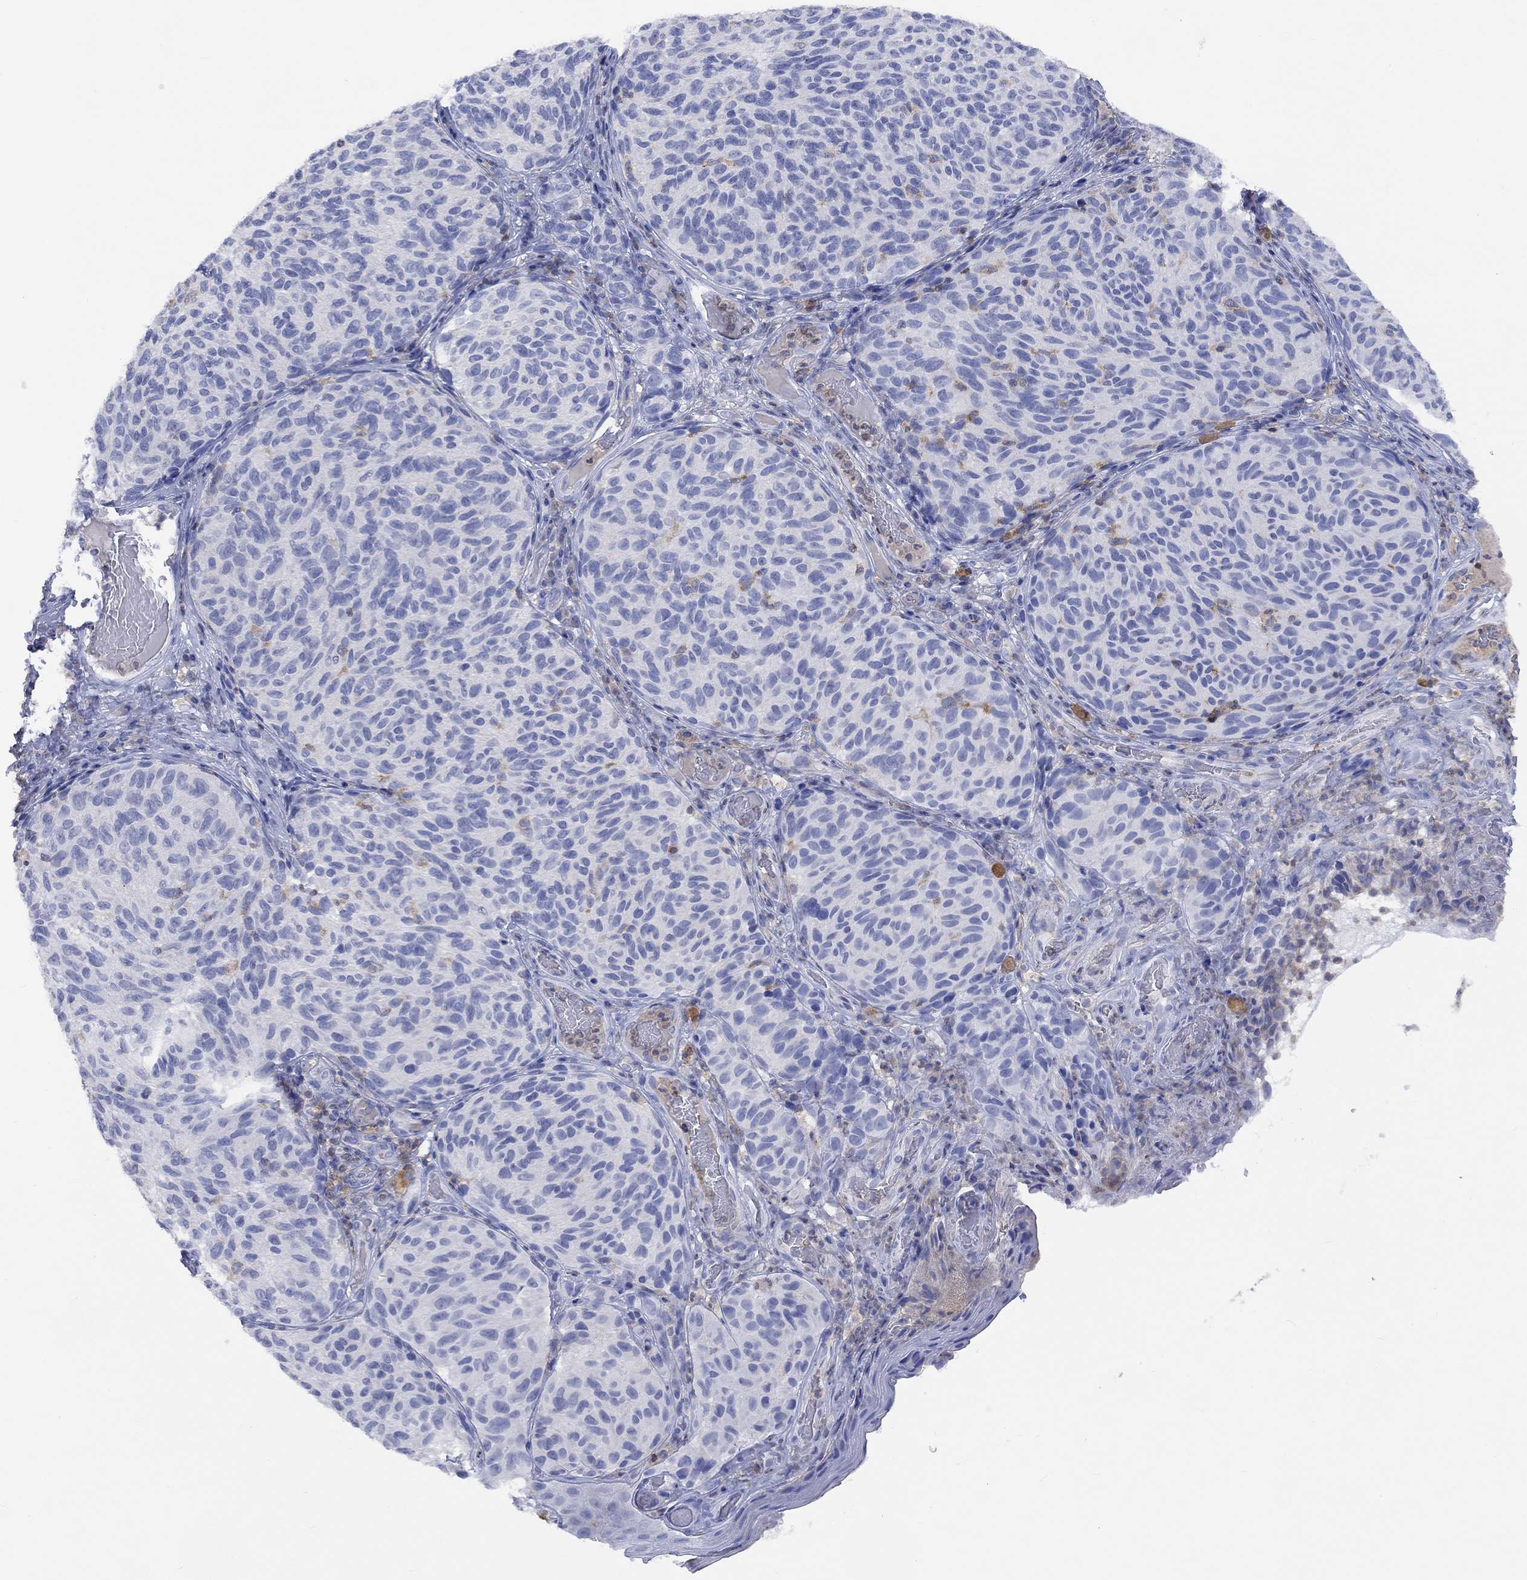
{"staining": {"intensity": "negative", "quantity": "none", "location": "none"}, "tissue": "melanoma", "cell_type": "Tumor cells", "image_type": "cancer", "snomed": [{"axis": "morphology", "description": "Malignant melanoma, NOS"}, {"axis": "topography", "description": "Skin"}], "caption": "High power microscopy micrograph of an immunohistochemistry image of malignant melanoma, revealing no significant expression in tumor cells.", "gene": "GCM1", "patient": {"sex": "female", "age": 73}}